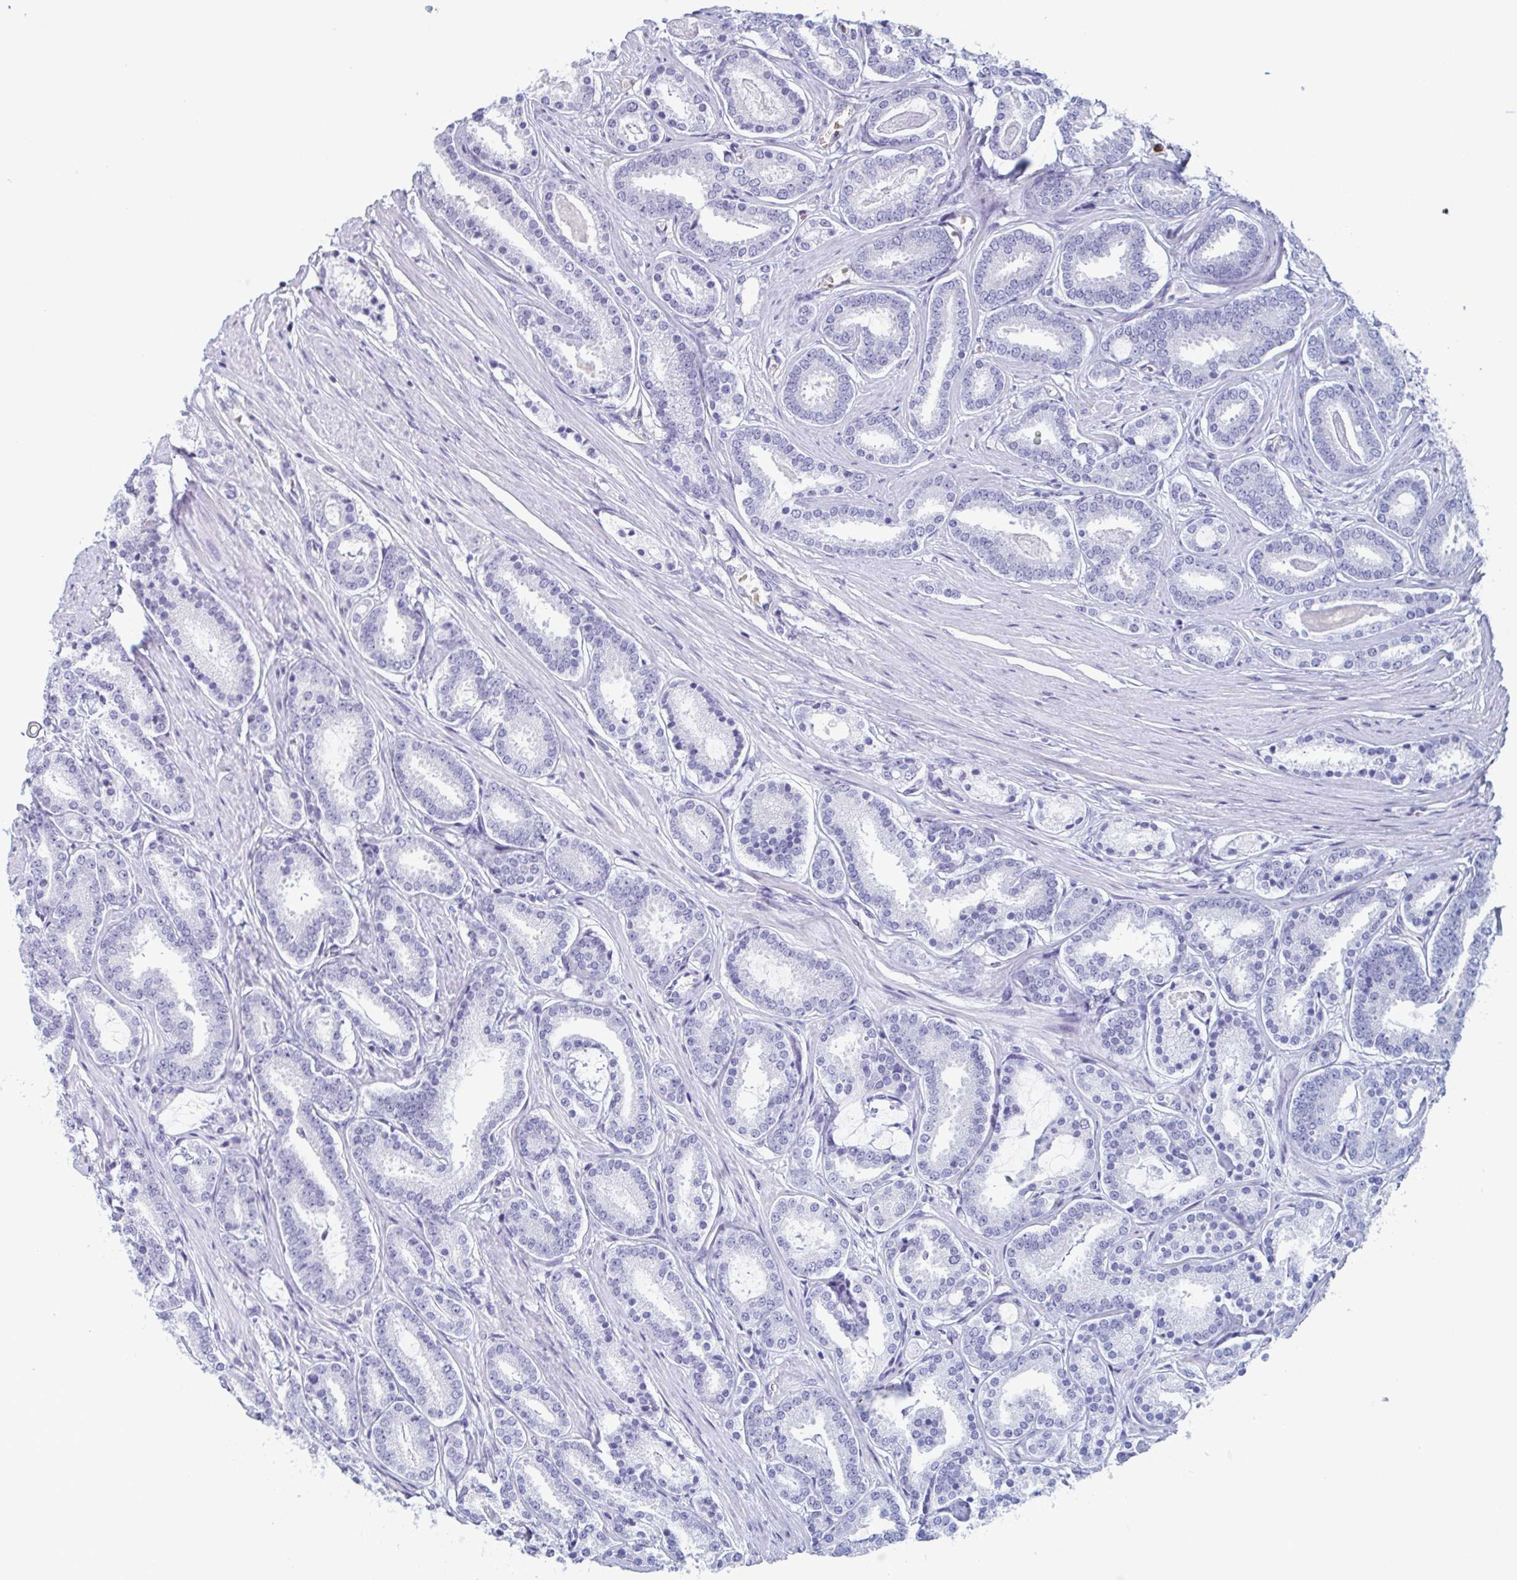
{"staining": {"intensity": "negative", "quantity": "none", "location": "none"}, "tissue": "prostate cancer", "cell_type": "Tumor cells", "image_type": "cancer", "snomed": [{"axis": "morphology", "description": "Adenocarcinoma, High grade"}, {"axis": "topography", "description": "Prostate"}], "caption": "This is an IHC photomicrograph of prostate cancer (adenocarcinoma (high-grade)). There is no expression in tumor cells.", "gene": "BPI", "patient": {"sex": "male", "age": 63}}